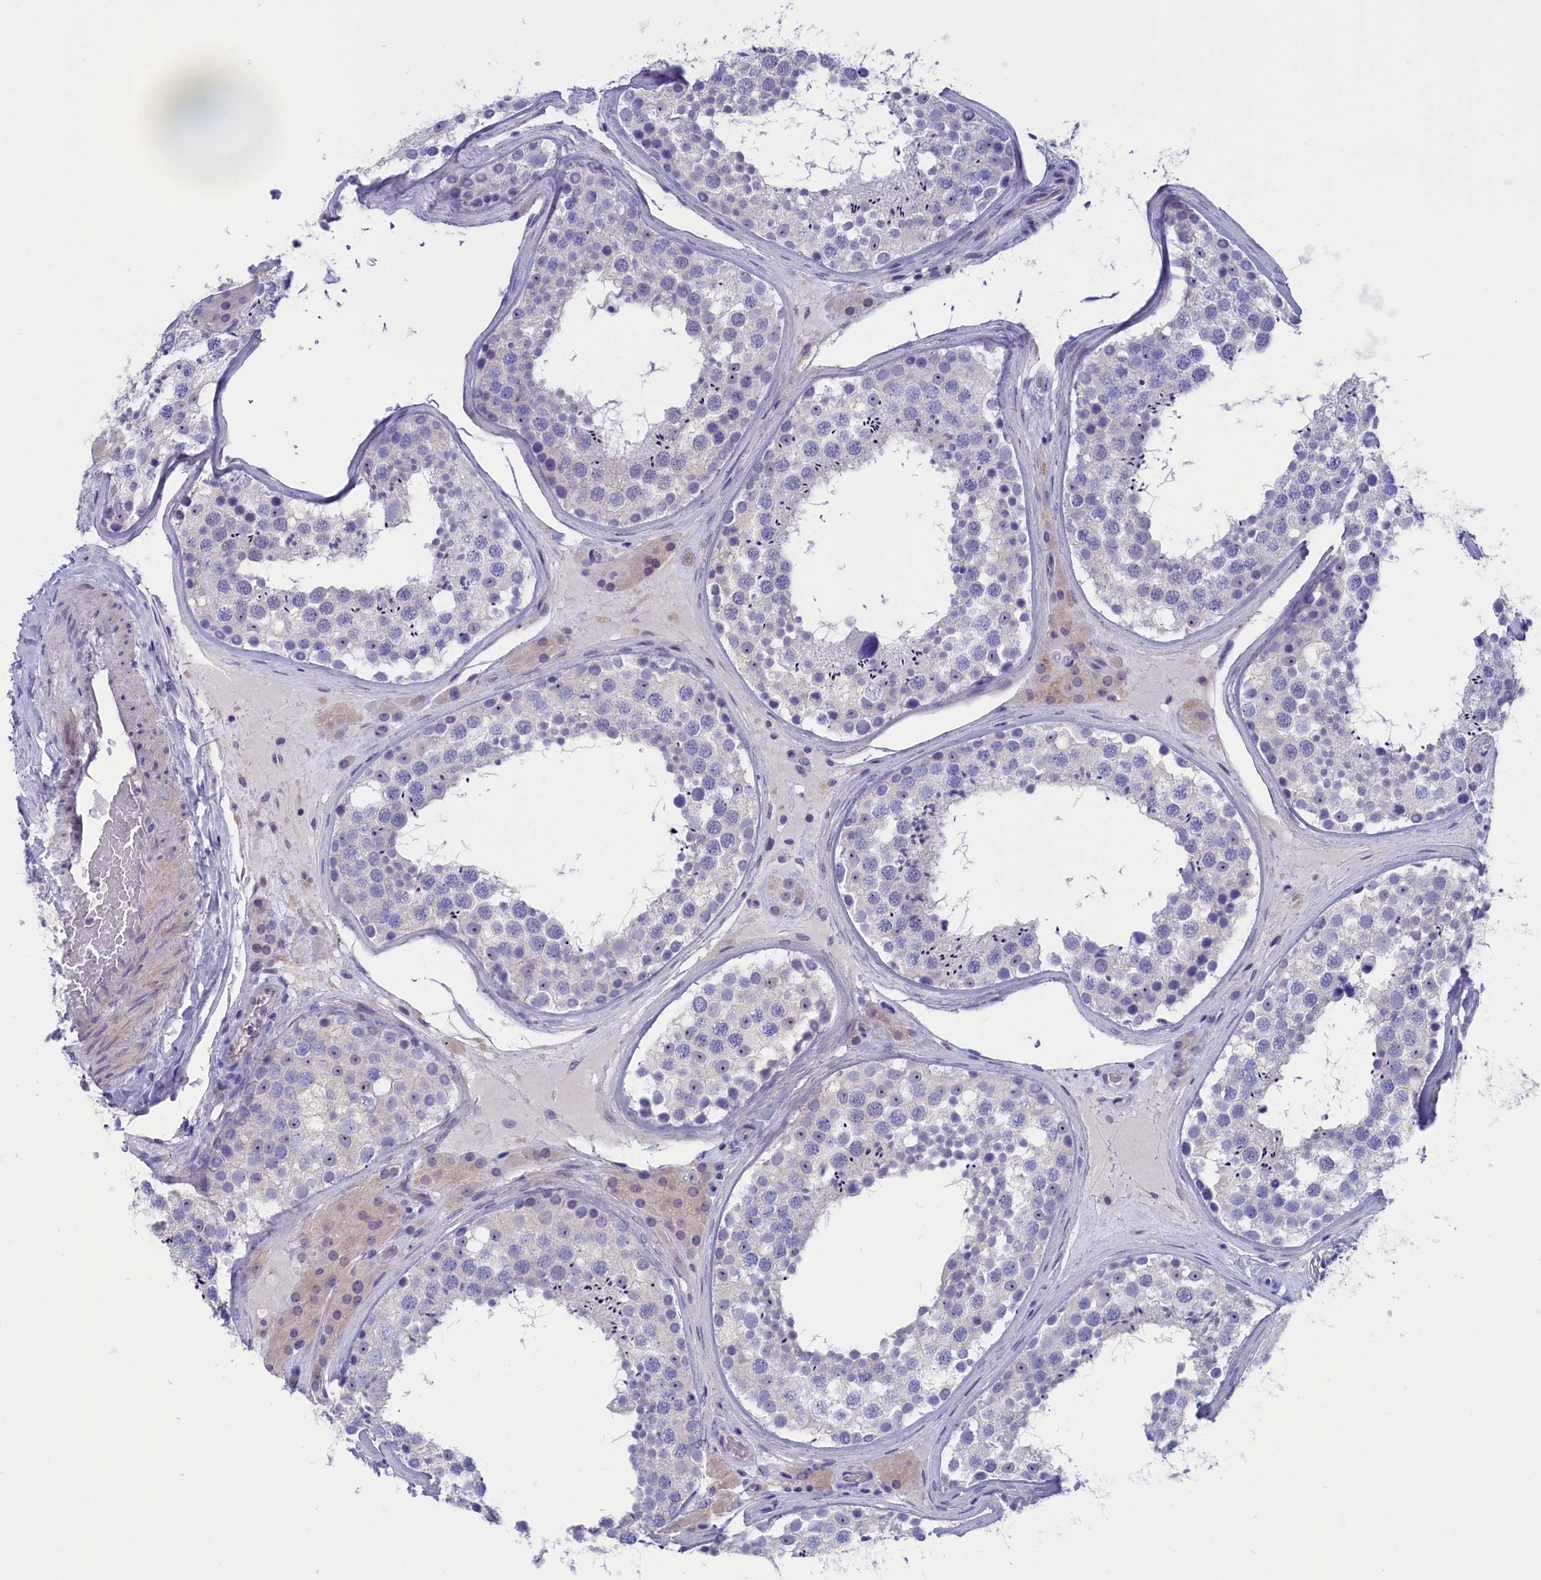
{"staining": {"intensity": "negative", "quantity": "none", "location": "none"}, "tissue": "testis", "cell_type": "Cells in seminiferous ducts", "image_type": "normal", "snomed": [{"axis": "morphology", "description": "Normal tissue, NOS"}, {"axis": "topography", "description": "Testis"}], "caption": "Immunohistochemical staining of unremarkable testis exhibits no significant staining in cells in seminiferous ducts. (Stains: DAB immunohistochemistry with hematoxylin counter stain, Microscopy: brightfield microscopy at high magnification).", "gene": "VPS35L", "patient": {"sex": "male", "age": 46}}